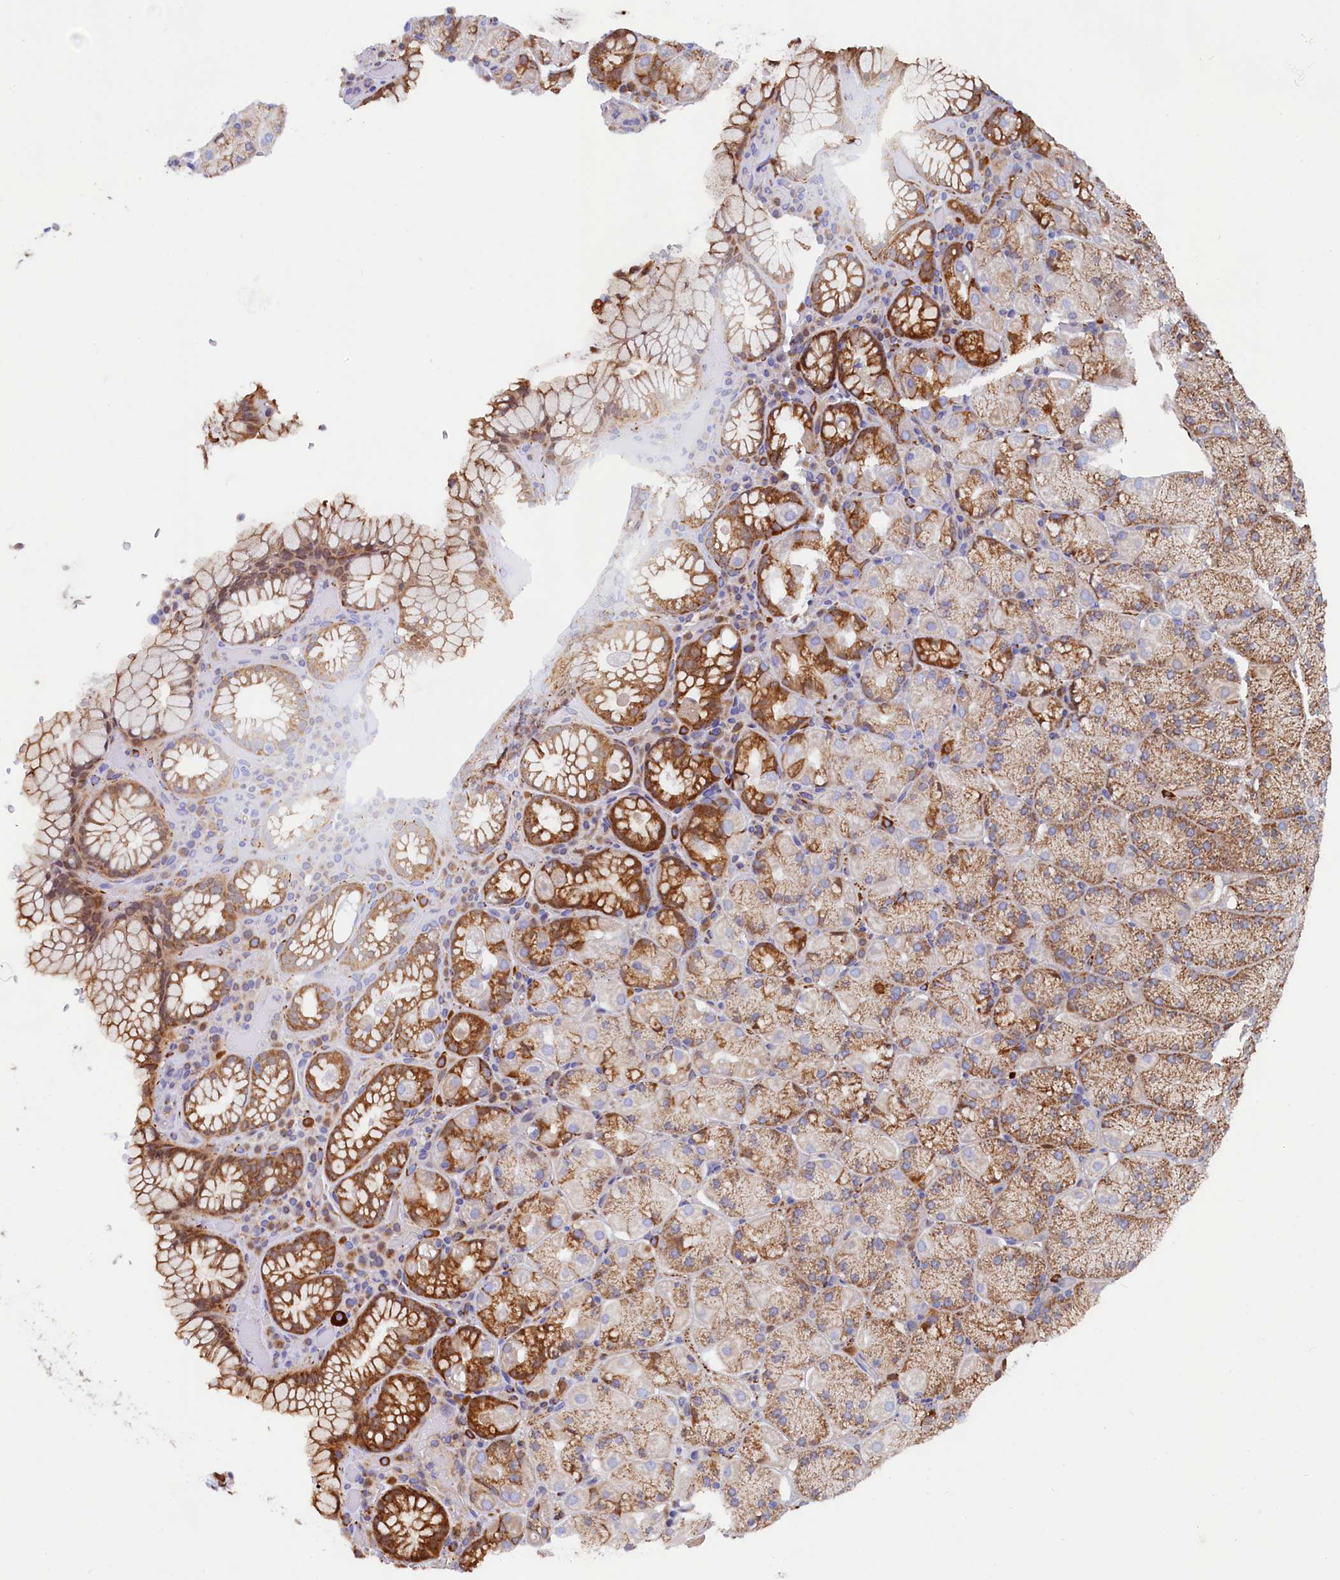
{"staining": {"intensity": "strong", "quantity": "25%-75%", "location": "cytoplasmic/membranous"}, "tissue": "stomach", "cell_type": "Glandular cells", "image_type": "normal", "snomed": [{"axis": "morphology", "description": "Normal tissue, NOS"}, {"axis": "topography", "description": "Stomach, upper"}, {"axis": "topography", "description": "Stomach, lower"}], "caption": "IHC photomicrograph of unremarkable stomach stained for a protein (brown), which exhibits high levels of strong cytoplasmic/membranous positivity in approximately 25%-75% of glandular cells.", "gene": "ASTE1", "patient": {"sex": "male", "age": 80}}